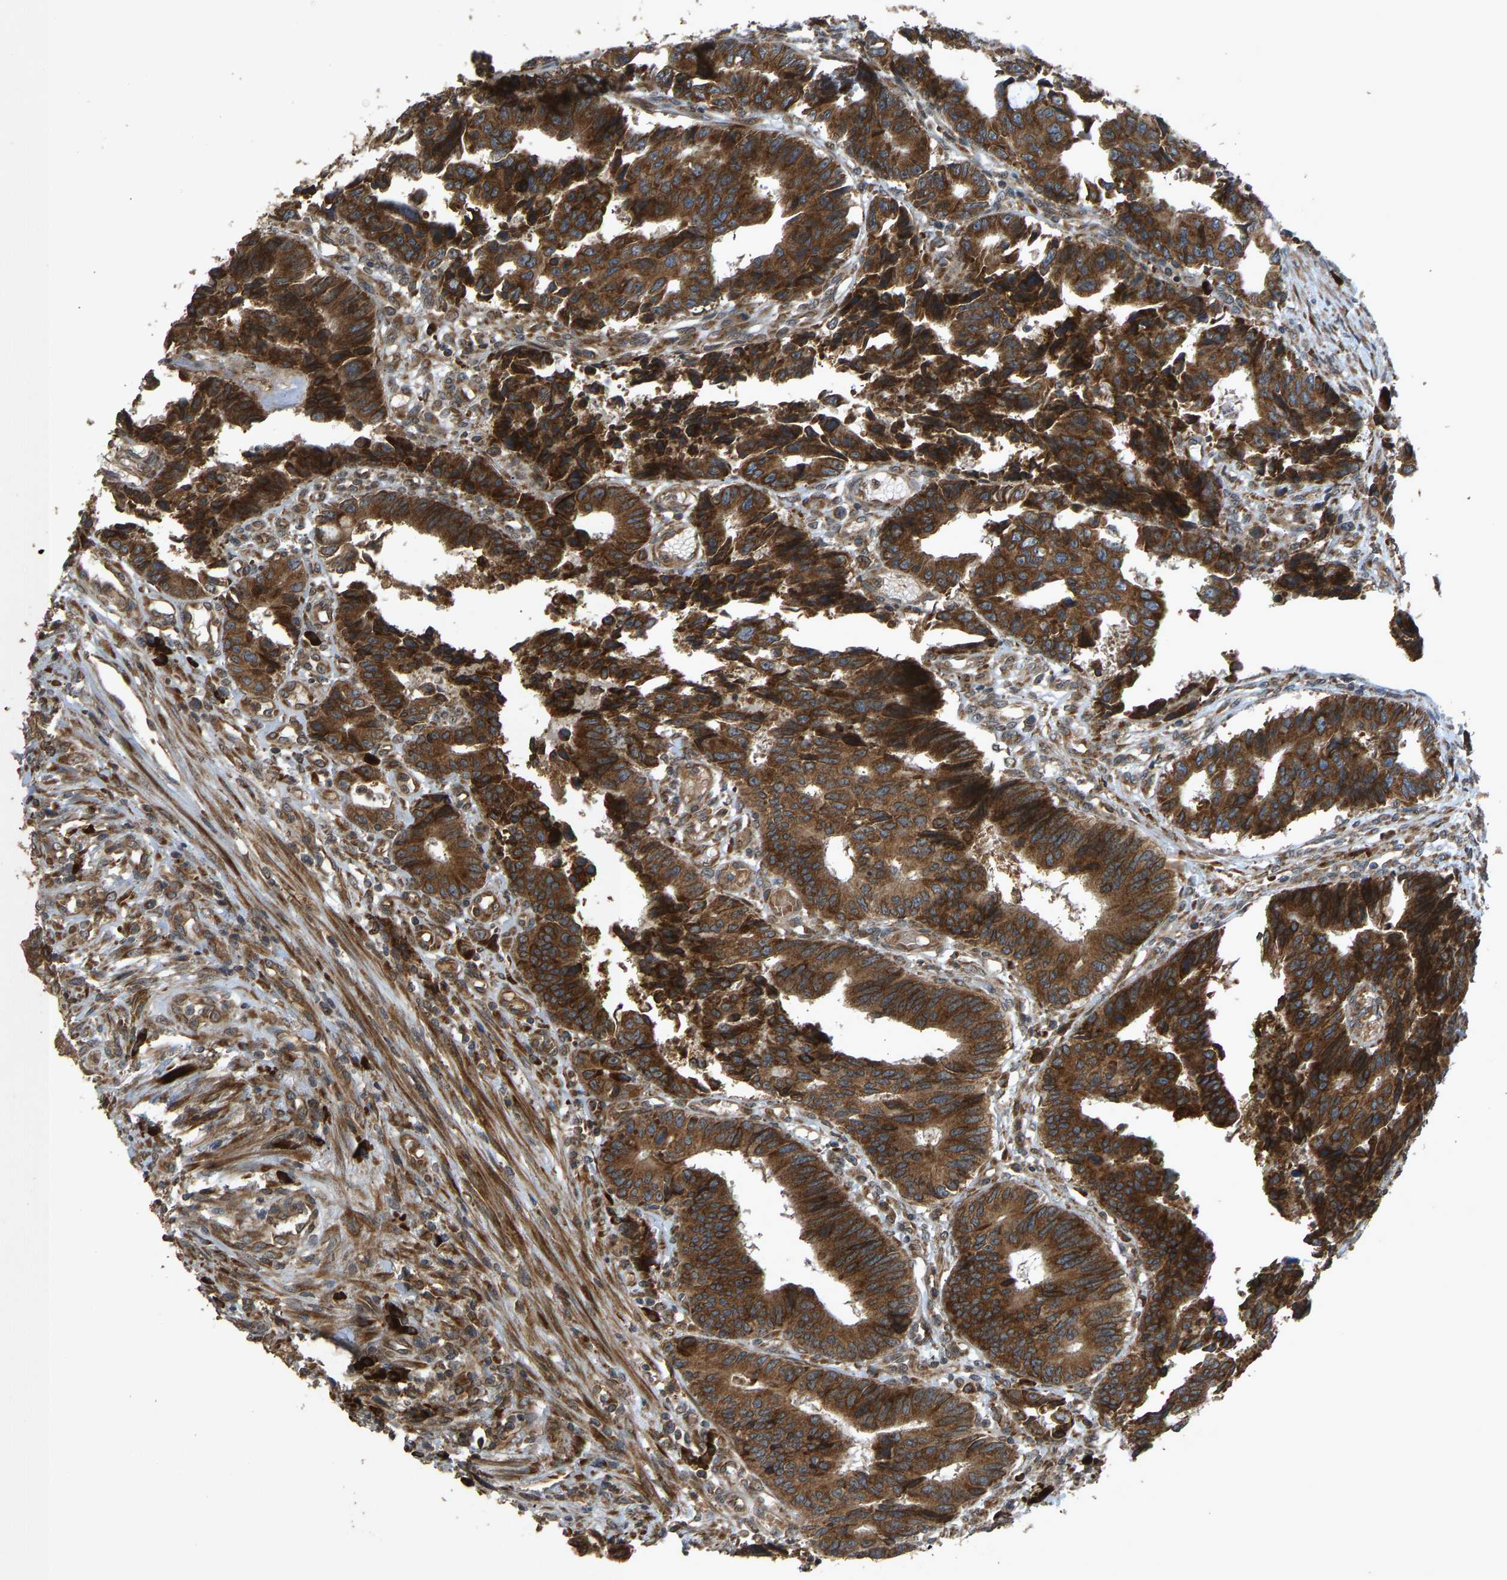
{"staining": {"intensity": "strong", "quantity": ">75%", "location": "cytoplasmic/membranous"}, "tissue": "colorectal cancer", "cell_type": "Tumor cells", "image_type": "cancer", "snomed": [{"axis": "morphology", "description": "Adenocarcinoma, NOS"}, {"axis": "topography", "description": "Rectum"}], "caption": "An immunohistochemistry micrograph of neoplastic tissue is shown. Protein staining in brown labels strong cytoplasmic/membranous positivity in adenocarcinoma (colorectal) within tumor cells. (brown staining indicates protein expression, while blue staining denotes nuclei).", "gene": "RPN2", "patient": {"sex": "male", "age": 84}}